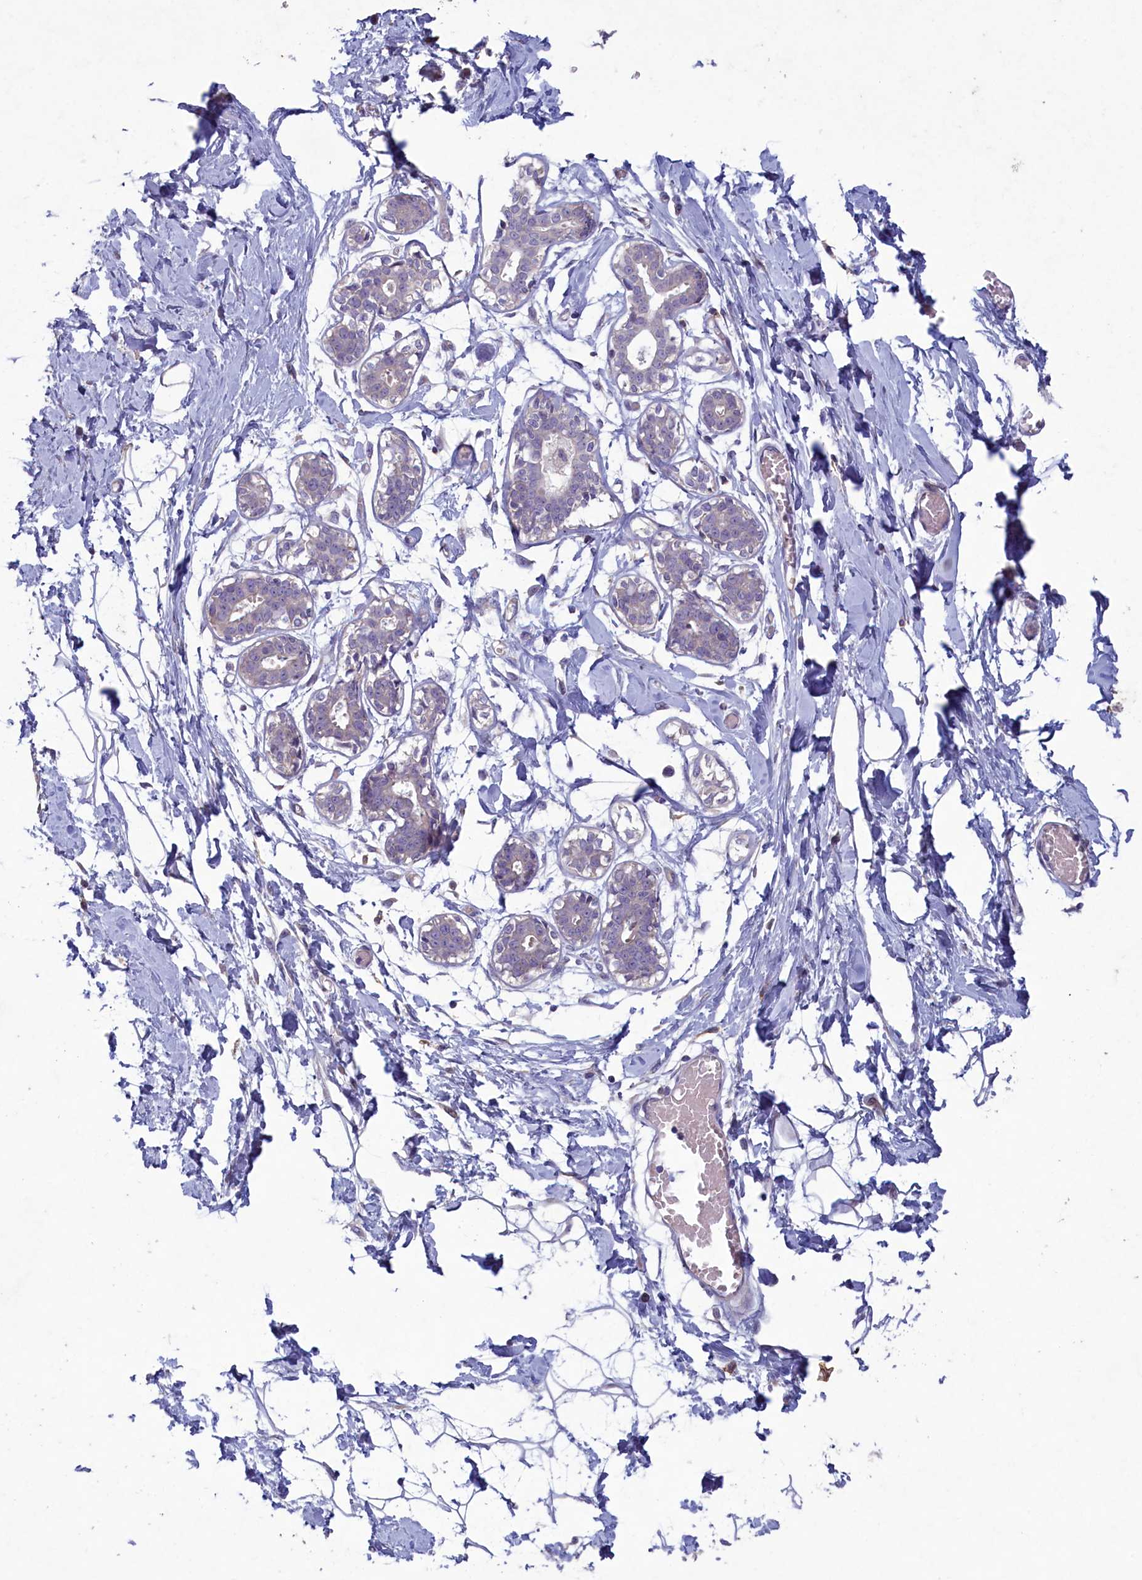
{"staining": {"intensity": "negative", "quantity": "none", "location": "none"}, "tissue": "breast", "cell_type": "Adipocytes", "image_type": "normal", "snomed": [{"axis": "morphology", "description": "Normal tissue, NOS"}, {"axis": "topography", "description": "Breast"}], "caption": "Immunohistochemical staining of unremarkable breast exhibits no significant expression in adipocytes. The staining was performed using DAB (3,3'-diaminobenzidine) to visualize the protein expression in brown, while the nuclei were stained in blue with hematoxylin (Magnification: 20x).", "gene": "PLEKHG6", "patient": {"sex": "female", "age": 27}}